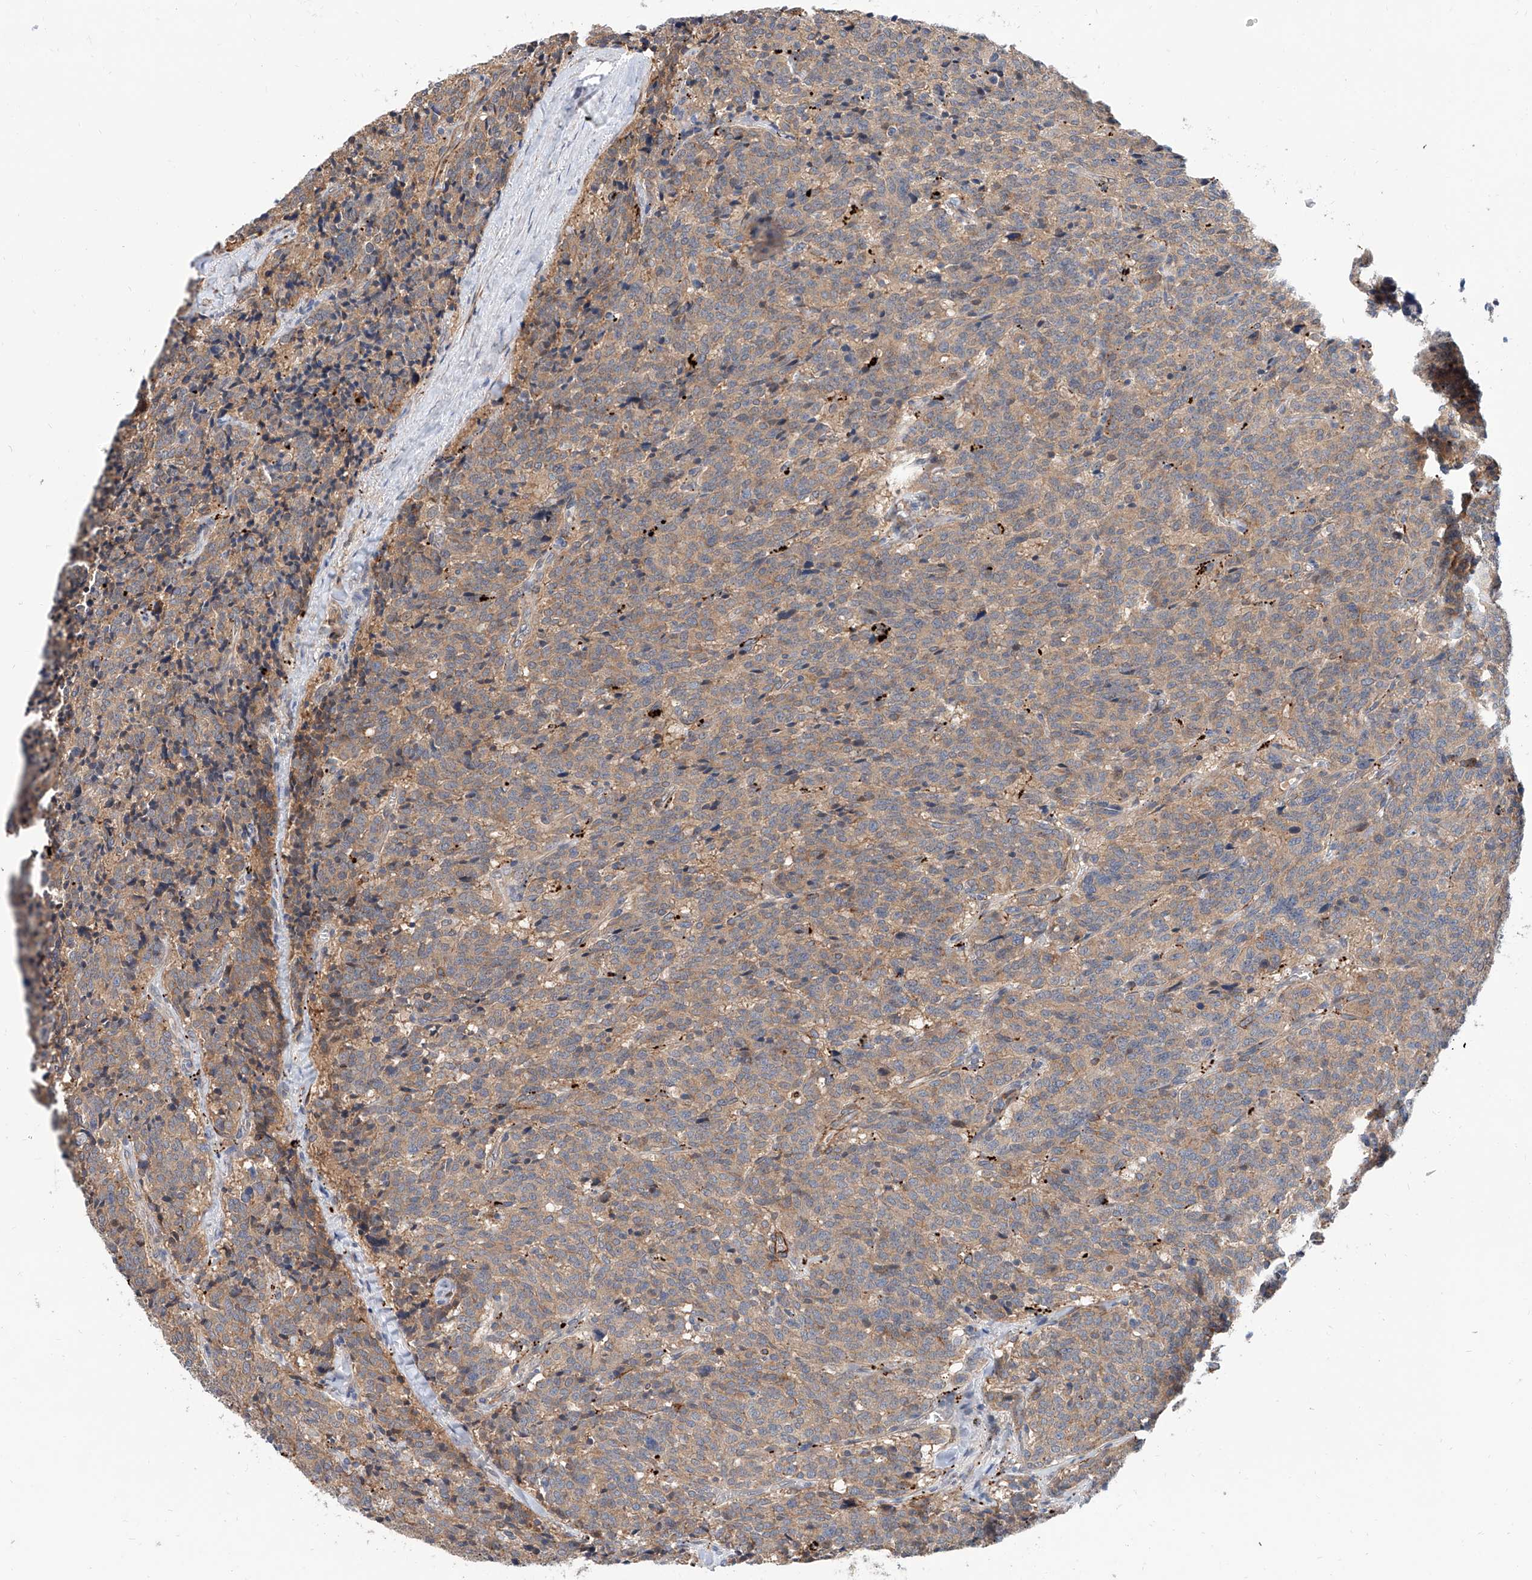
{"staining": {"intensity": "weak", "quantity": ">75%", "location": "cytoplasmic/membranous"}, "tissue": "carcinoid", "cell_type": "Tumor cells", "image_type": "cancer", "snomed": [{"axis": "morphology", "description": "Carcinoid, malignant, NOS"}, {"axis": "topography", "description": "Lung"}], "caption": "The micrograph demonstrates staining of carcinoid (malignant), revealing weak cytoplasmic/membranous protein staining (brown color) within tumor cells. (Brightfield microscopy of DAB IHC at high magnification).", "gene": "MAGEE2", "patient": {"sex": "female", "age": 46}}